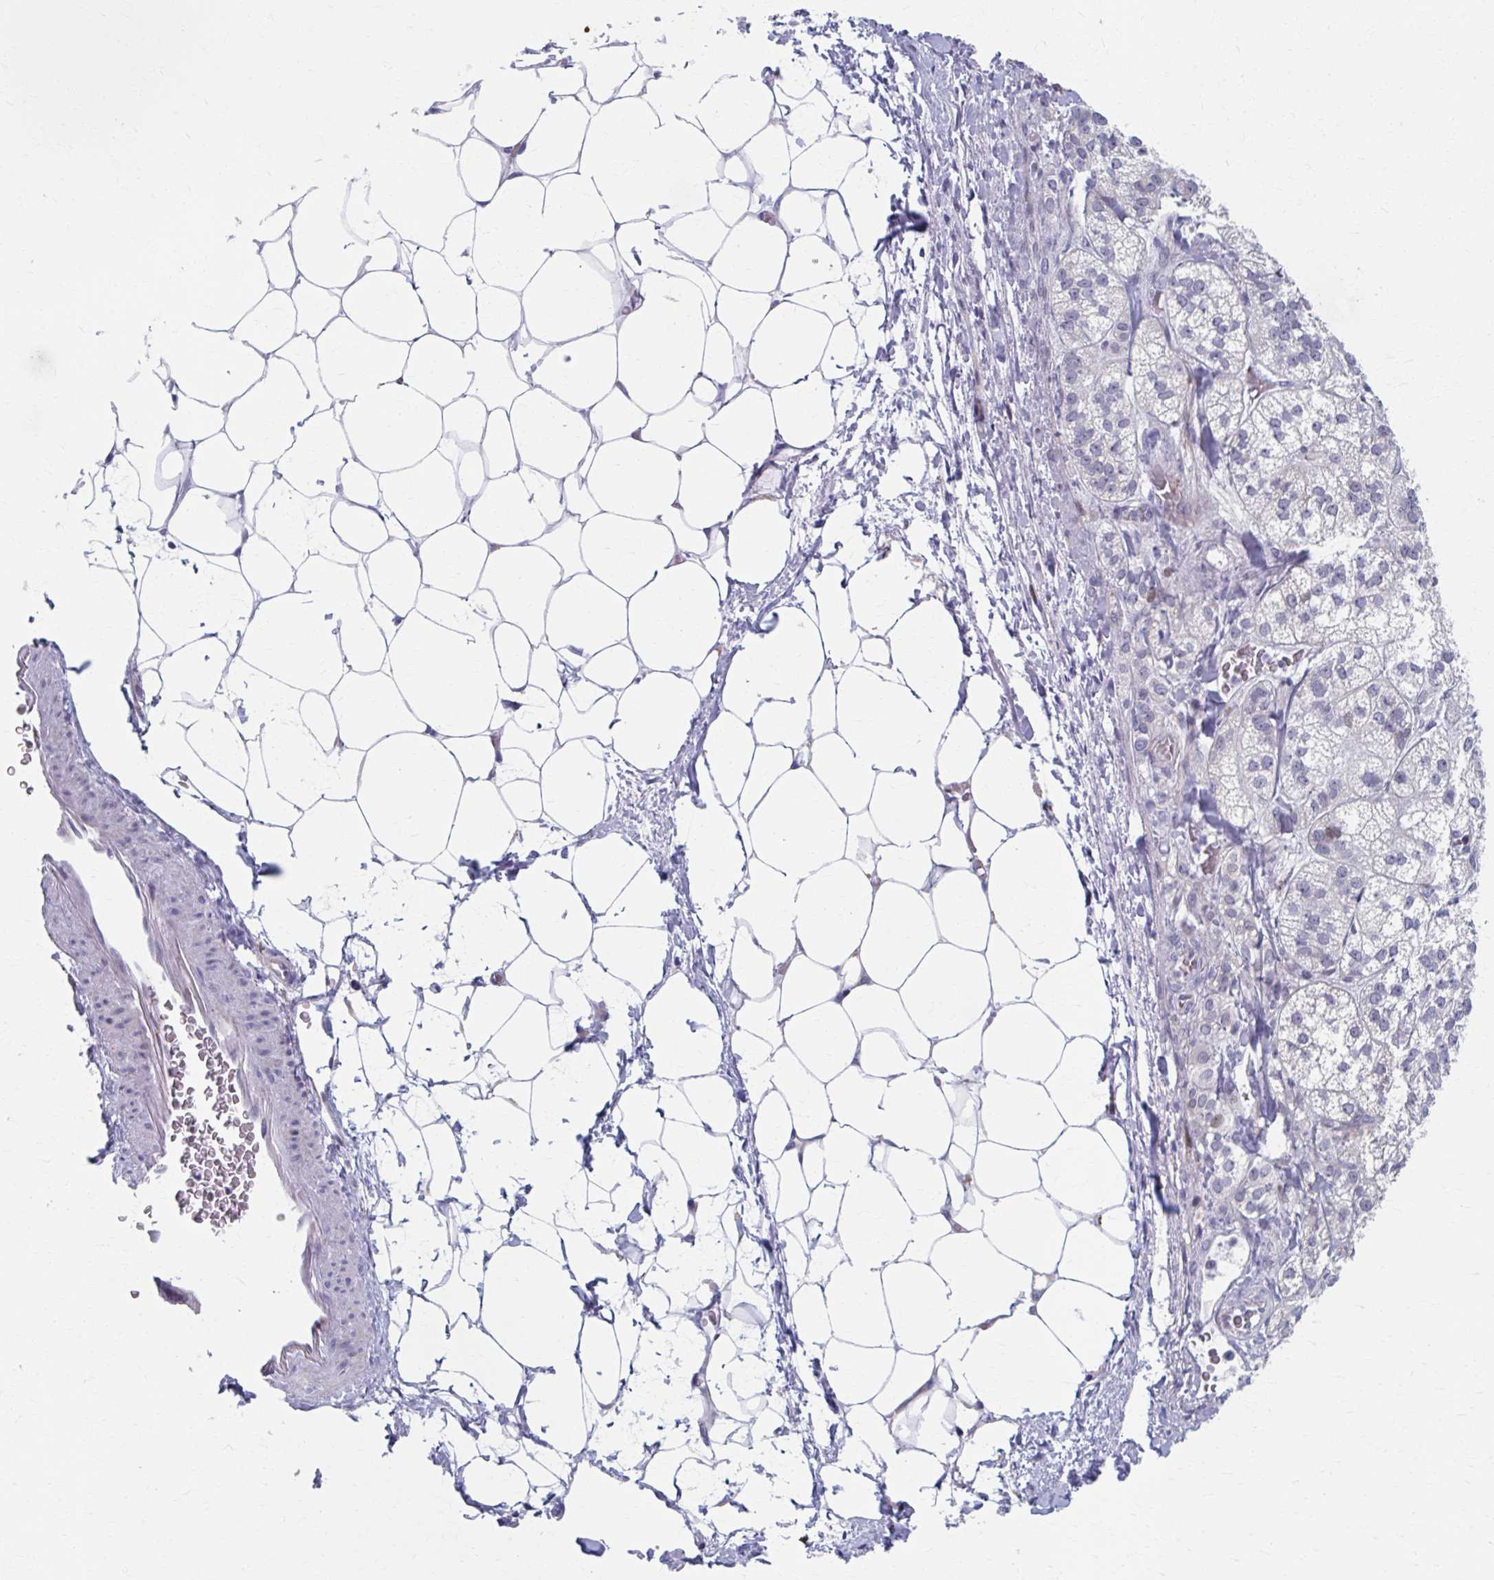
{"staining": {"intensity": "moderate", "quantity": "<25%", "location": "cytoplasmic/membranous,nuclear"}, "tissue": "adrenal gland", "cell_type": "Glandular cells", "image_type": "normal", "snomed": [{"axis": "morphology", "description": "Normal tissue, NOS"}, {"axis": "topography", "description": "Adrenal gland"}], "caption": "A brown stain highlights moderate cytoplasmic/membranous,nuclear staining of a protein in glandular cells of normal adrenal gland.", "gene": "ABHD16B", "patient": {"sex": "female", "age": 60}}